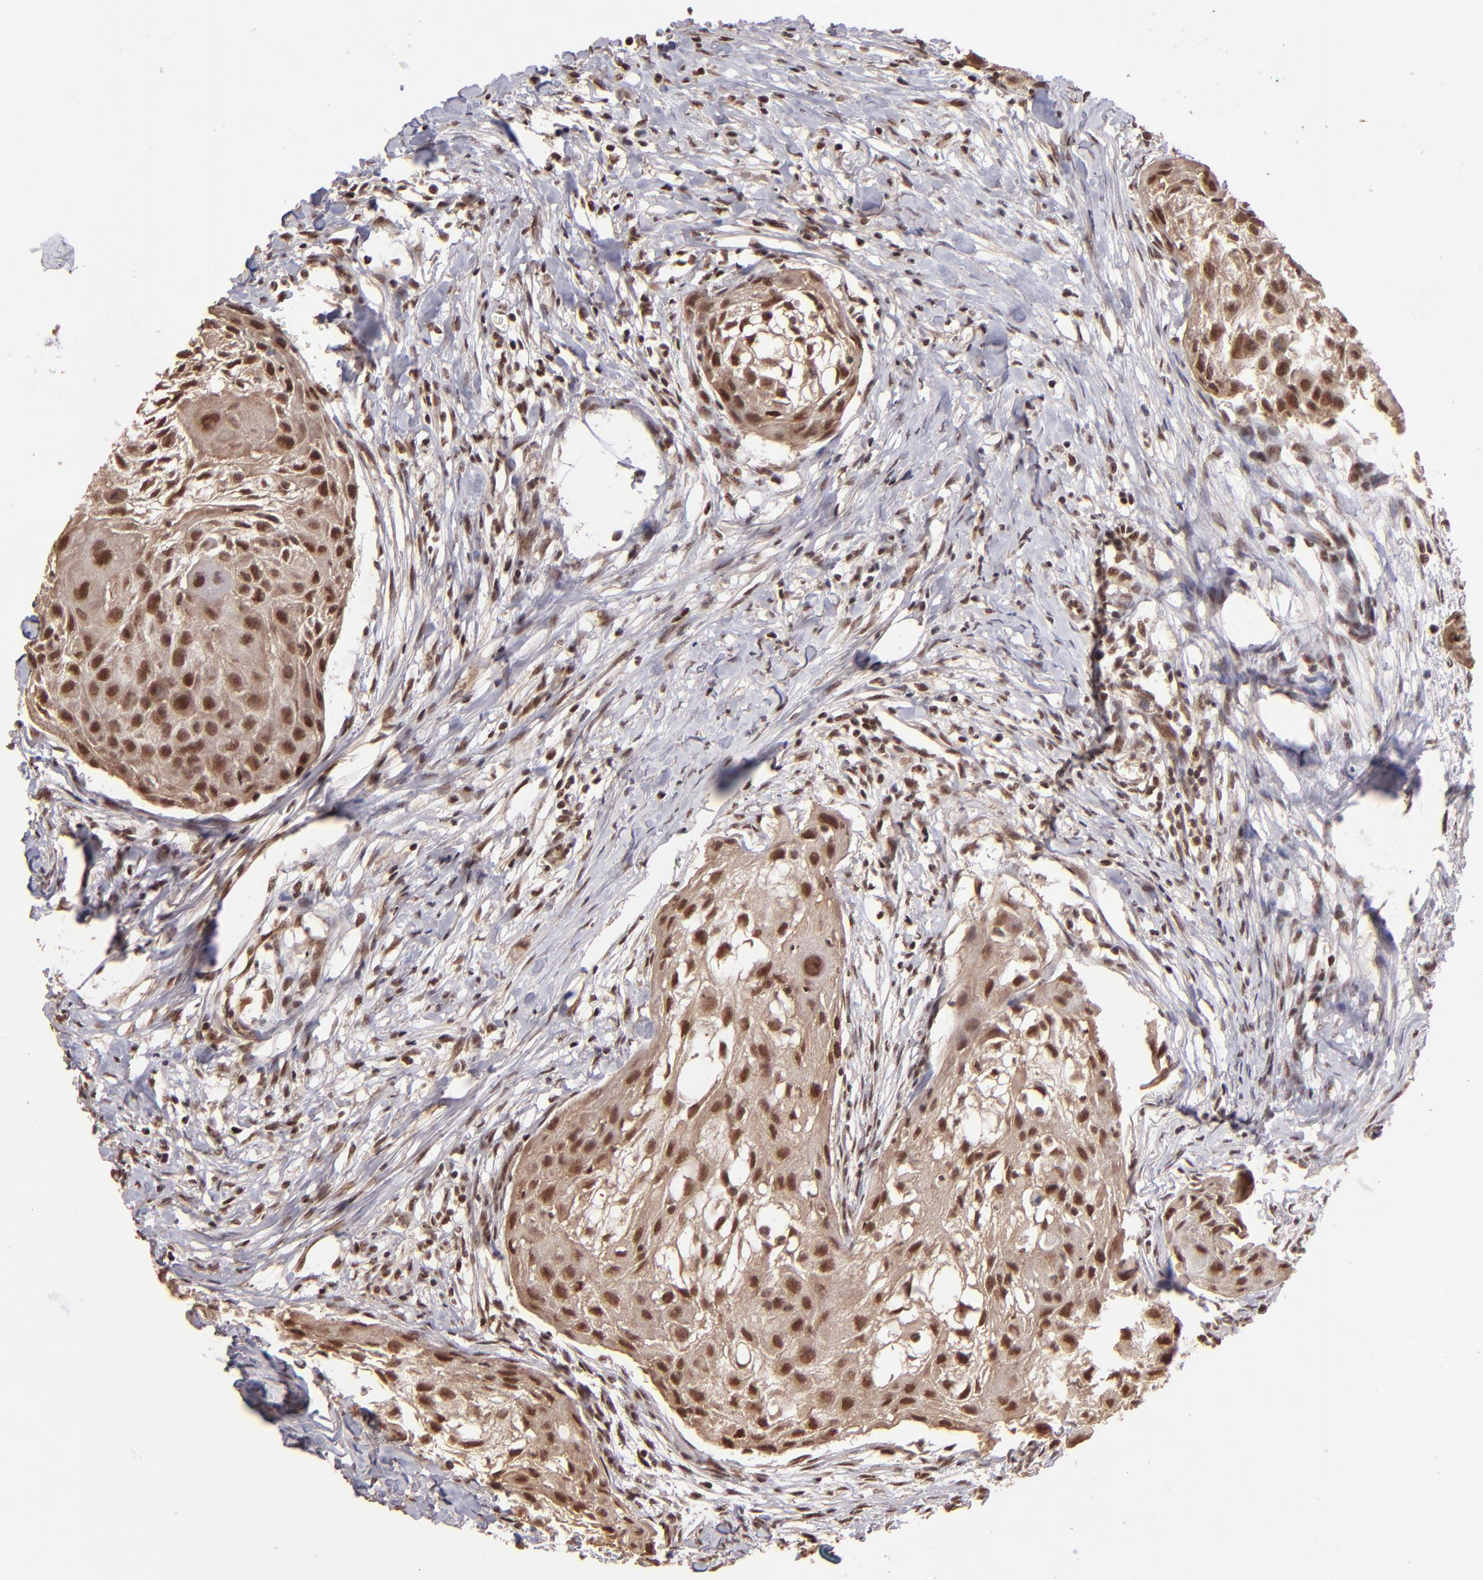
{"staining": {"intensity": "moderate", "quantity": ">75%", "location": "nuclear"}, "tissue": "head and neck cancer", "cell_type": "Tumor cells", "image_type": "cancer", "snomed": [{"axis": "morphology", "description": "Squamous cell carcinoma, NOS"}, {"axis": "topography", "description": "Head-Neck"}], "caption": "Immunohistochemical staining of human head and neck squamous cell carcinoma reveals medium levels of moderate nuclear protein positivity in approximately >75% of tumor cells.", "gene": "TERF2", "patient": {"sex": "male", "age": 64}}